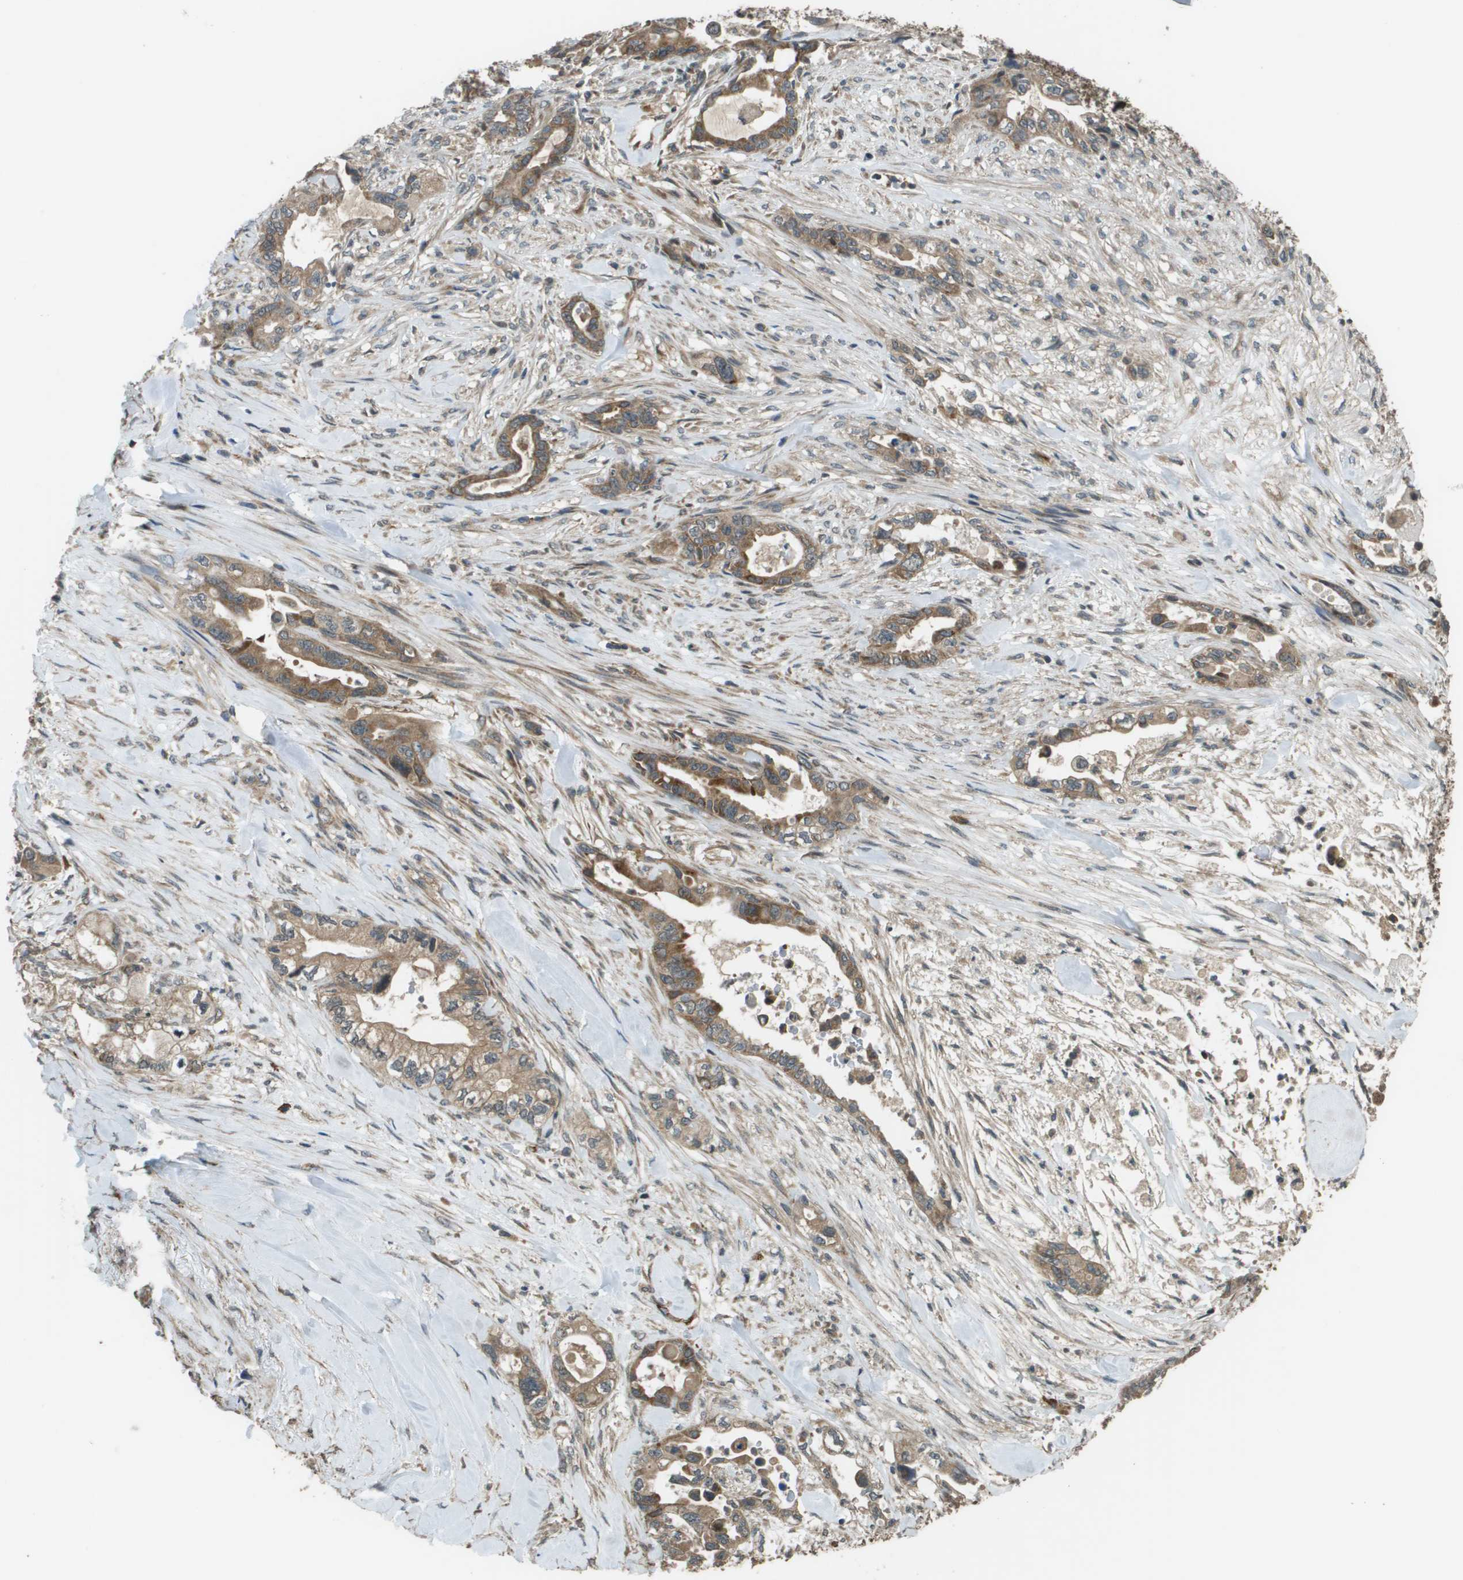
{"staining": {"intensity": "moderate", "quantity": ">75%", "location": "cytoplasmic/membranous"}, "tissue": "pancreatic cancer", "cell_type": "Tumor cells", "image_type": "cancer", "snomed": [{"axis": "morphology", "description": "Adenocarcinoma, NOS"}, {"axis": "topography", "description": "Pancreas"}], "caption": "Tumor cells reveal moderate cytoplasmic/membranous staining in about >75% of cells in pancreatic adenocarcinoma.", "gene": "PLPBP", "patient": {"sex": "male", "age": 70}}